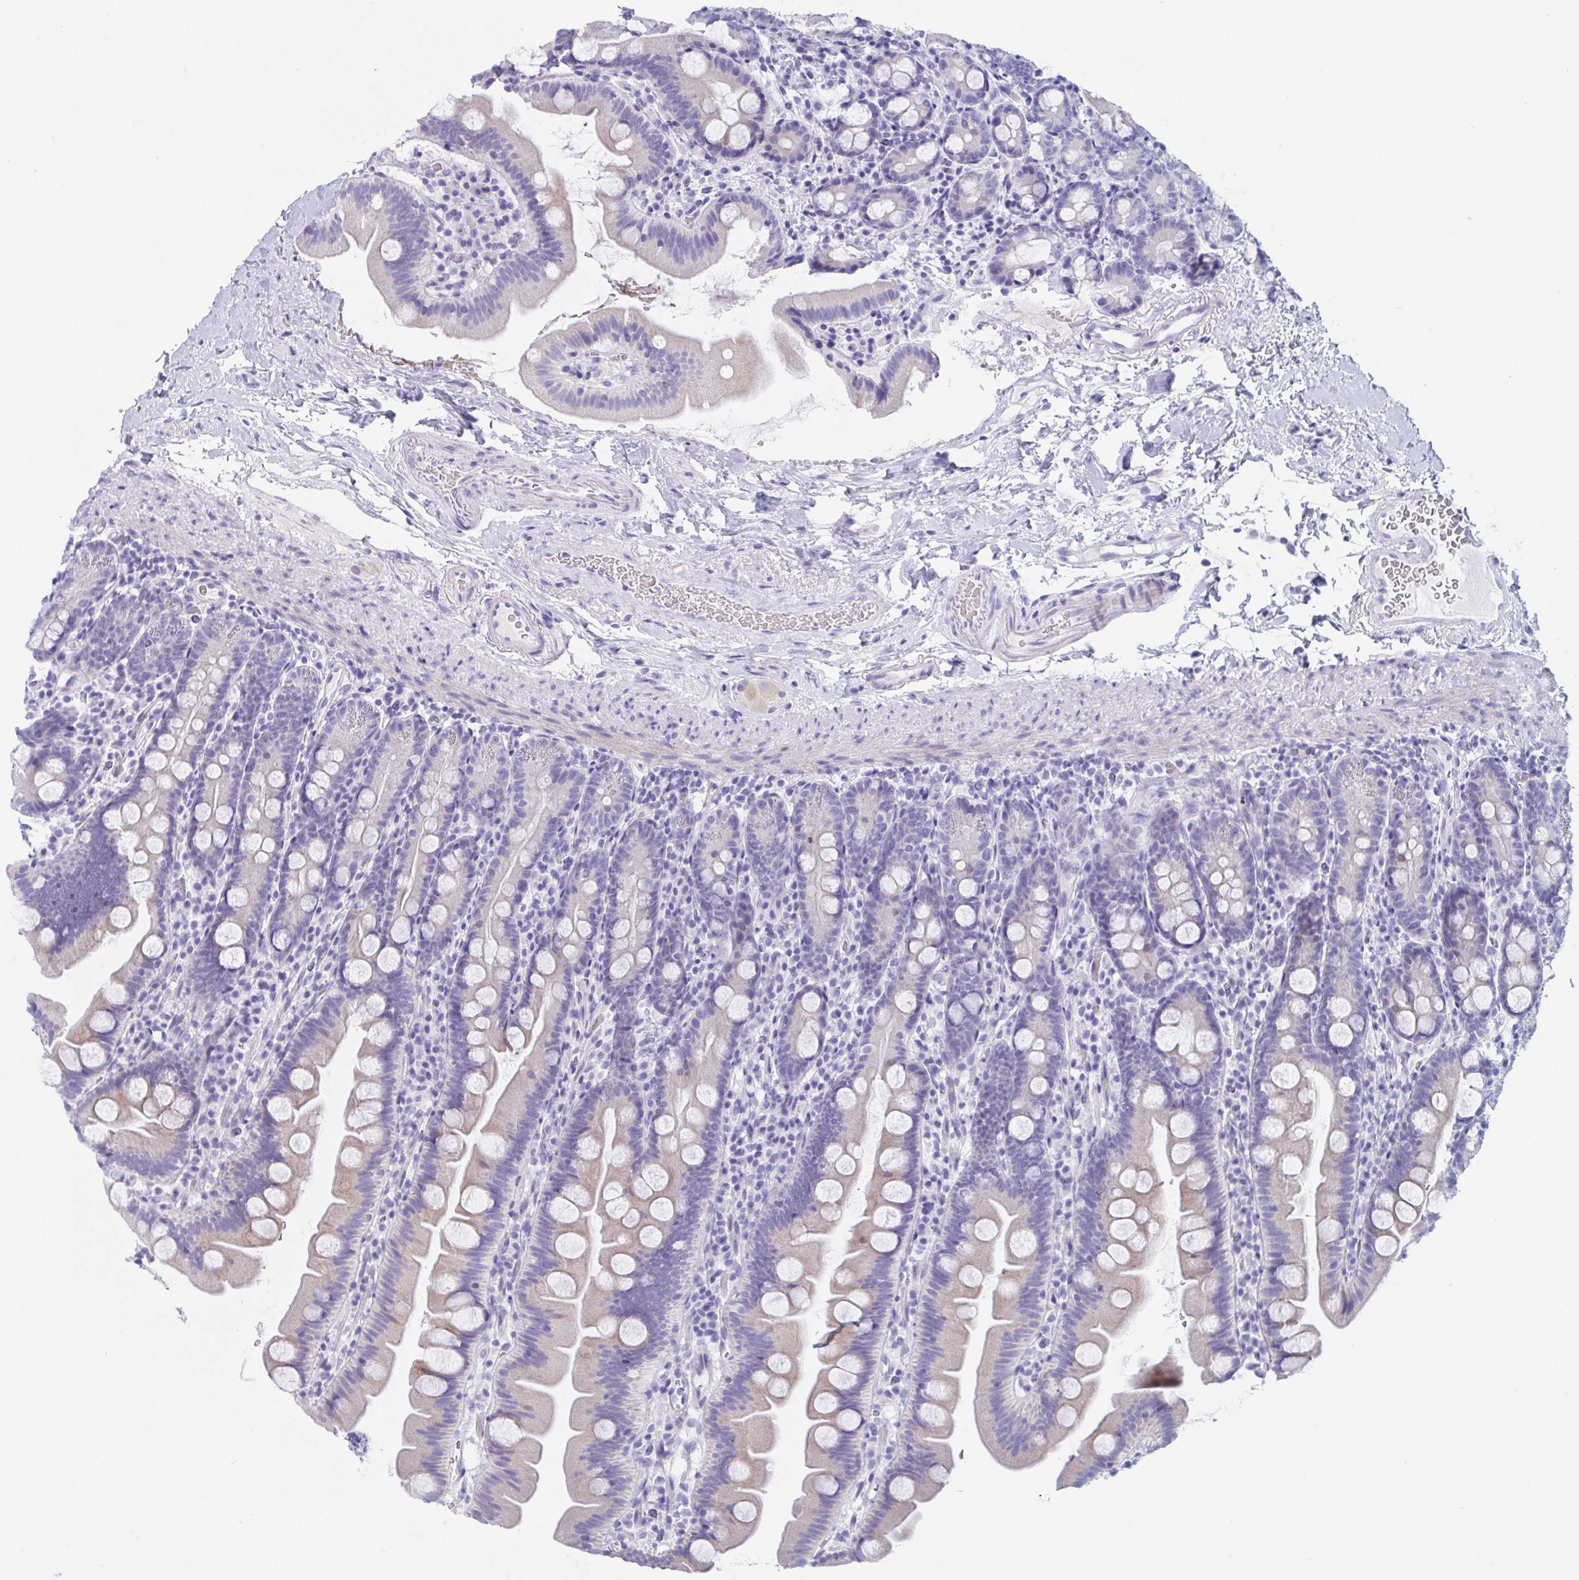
{"staining": {"intensity": "negative", "quantity": "none", "location": "none"}, "tissue": "small intestine", "cell_type": "Glandular cells", "image_type": "normal", "snomed": [{"axis": "morphology", "description": "Normal tissue, NOS"}, {"axis": "topography", "description": "Small intestine"}], "caption": "This micrograph is of benign small intestine stained with immunohistochemistry (IHC) to label a protein in brown with the nuclei are counter-stained blue. There is no staining in glandular cells. (Stains: DAB (3,3'-diaminobenzidine) immunohistochemistry with hematoxylin counter stain, Microscopy: brightfield microscopy at high magnification).", "gene": "ZPBP", "patient": {"sex": "female", "age": 68}}